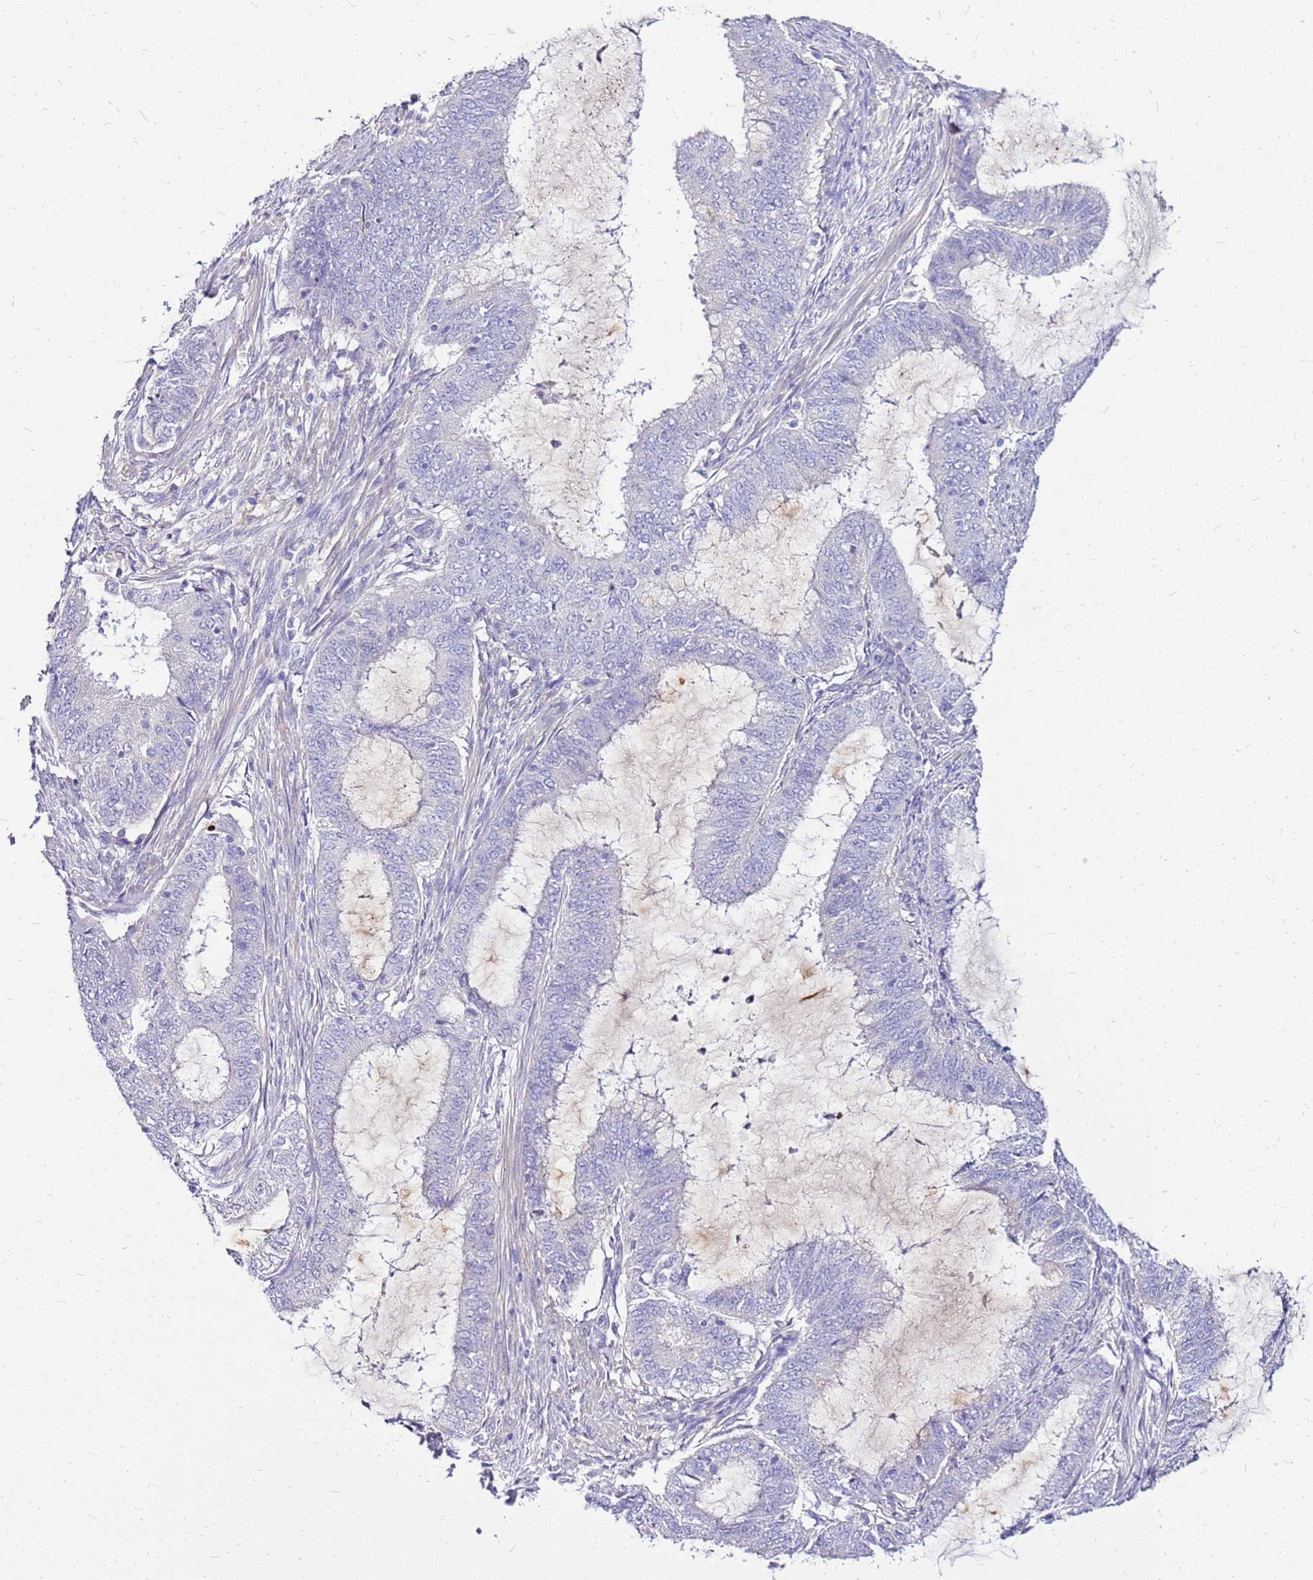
{"staining": {"intensity": "negative", "quantity": "none", "location": "none"}, "tissue": "endometrial cancer", "cell_type": "Tumor cells", "image_type": "cancer", "snomed": [{"axis": "morphology", "description": "Adenocarcinoma, NOS"}, {"axis": "topography", "description": "Endometrium"}], "caption": "The micrograph exhibits no staining of tumor cells in adenocarcinoma (endometrial). Brightfield microscopy of immunohistochemistry (IHC) stained with DAB (brown) and hematoxylin (blue), captured at high magnification.", "gene": "DCDC2B", "patient": {"sex": "female", "age": 51}}